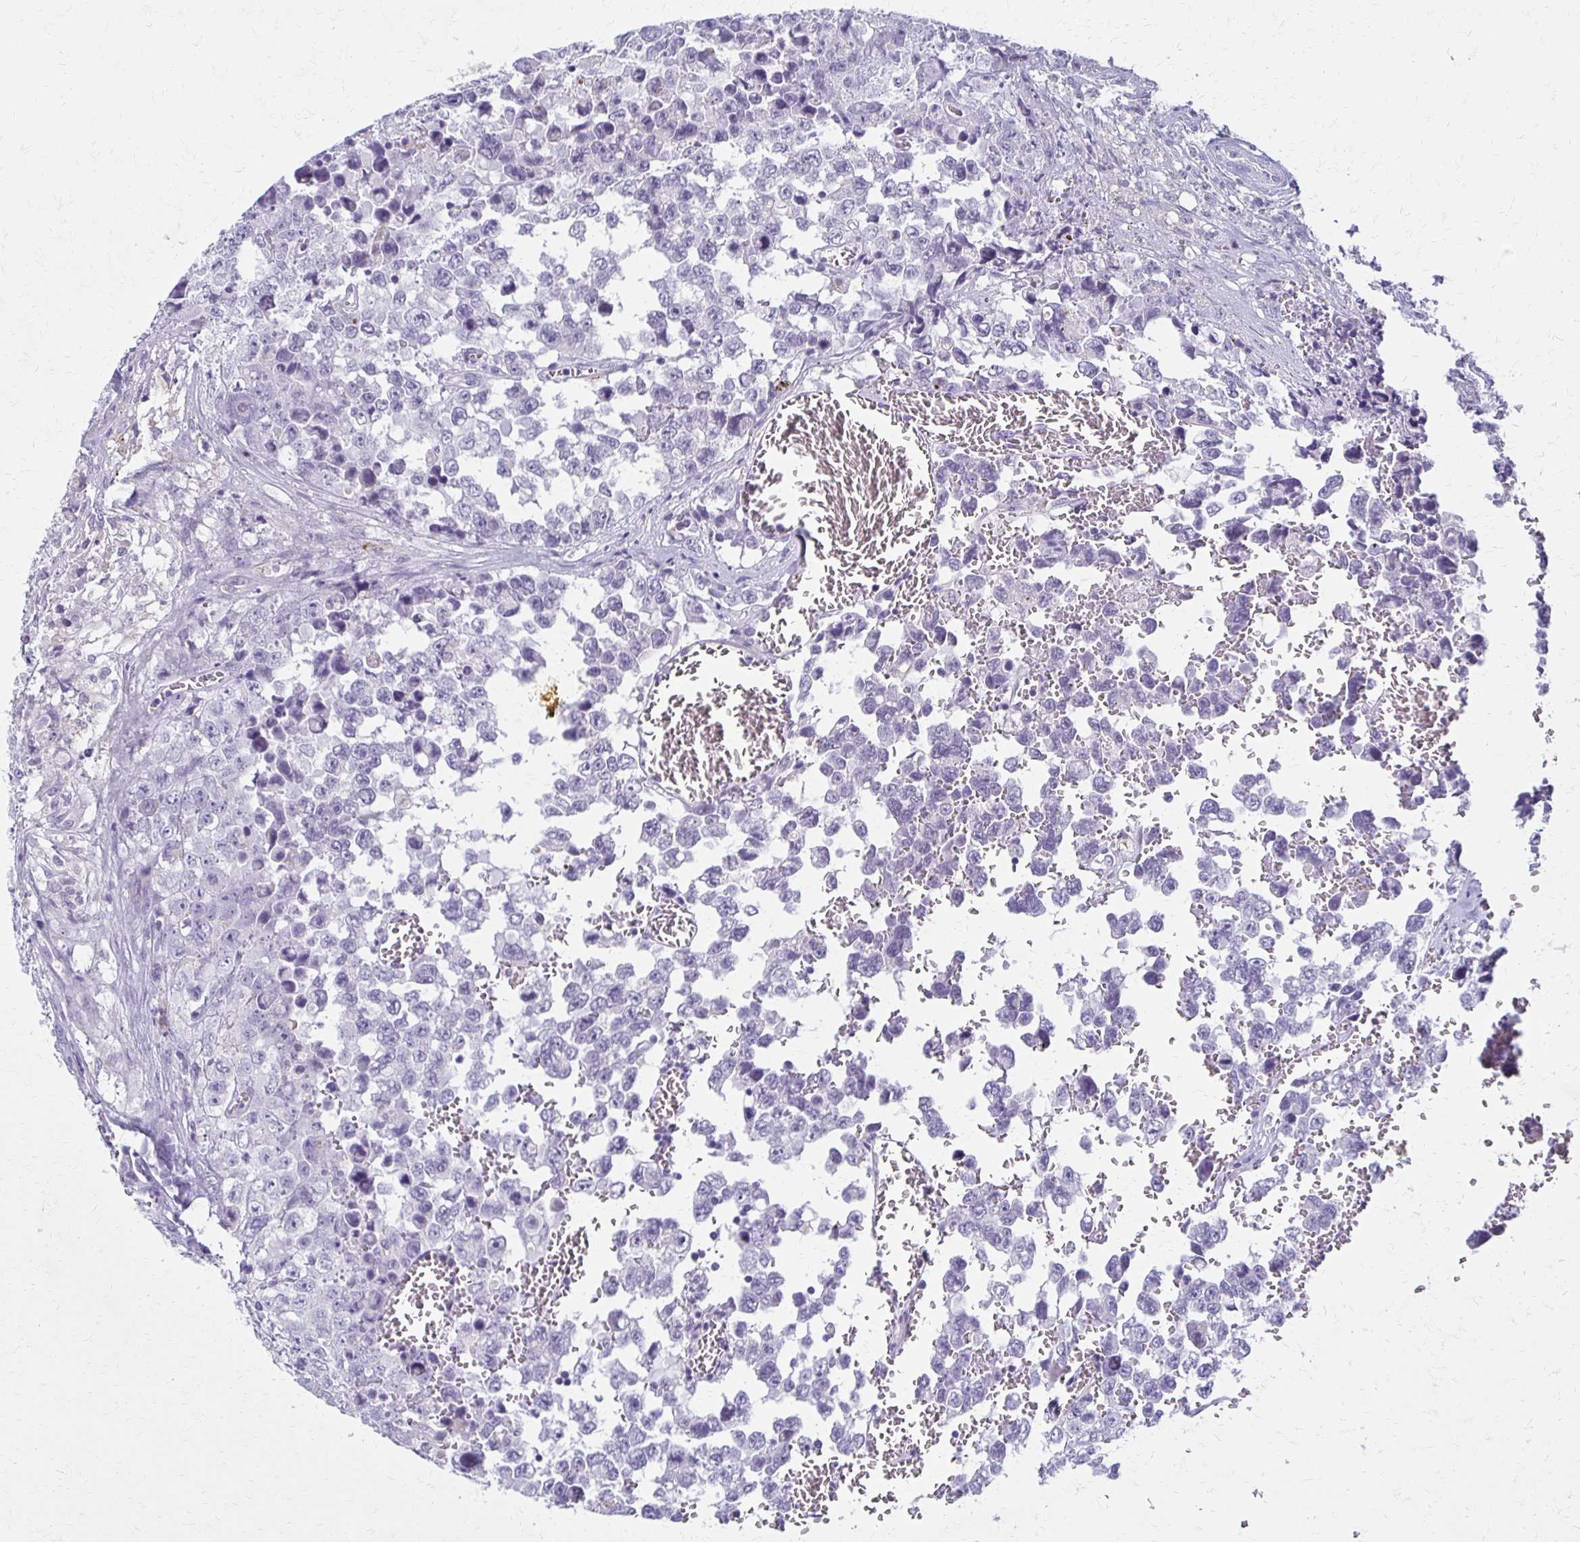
{"staining": {"intensity": "negative", "quantity": "none", "location": "none"}, "tissue": "testis cancer", "cell_type": "Tumor cells", "image_type": "cancer", "snomed": [{"axis": "morphology", "description": "Carcinoma, Embryonal, NOS"}, {"axis": "topography", "description": "Testis"}], "caption": "Tumor cells are negative for protein expression in human testis cancer.", "gene": "BBS12", "patient": {"sex": "male", "age": 18}}